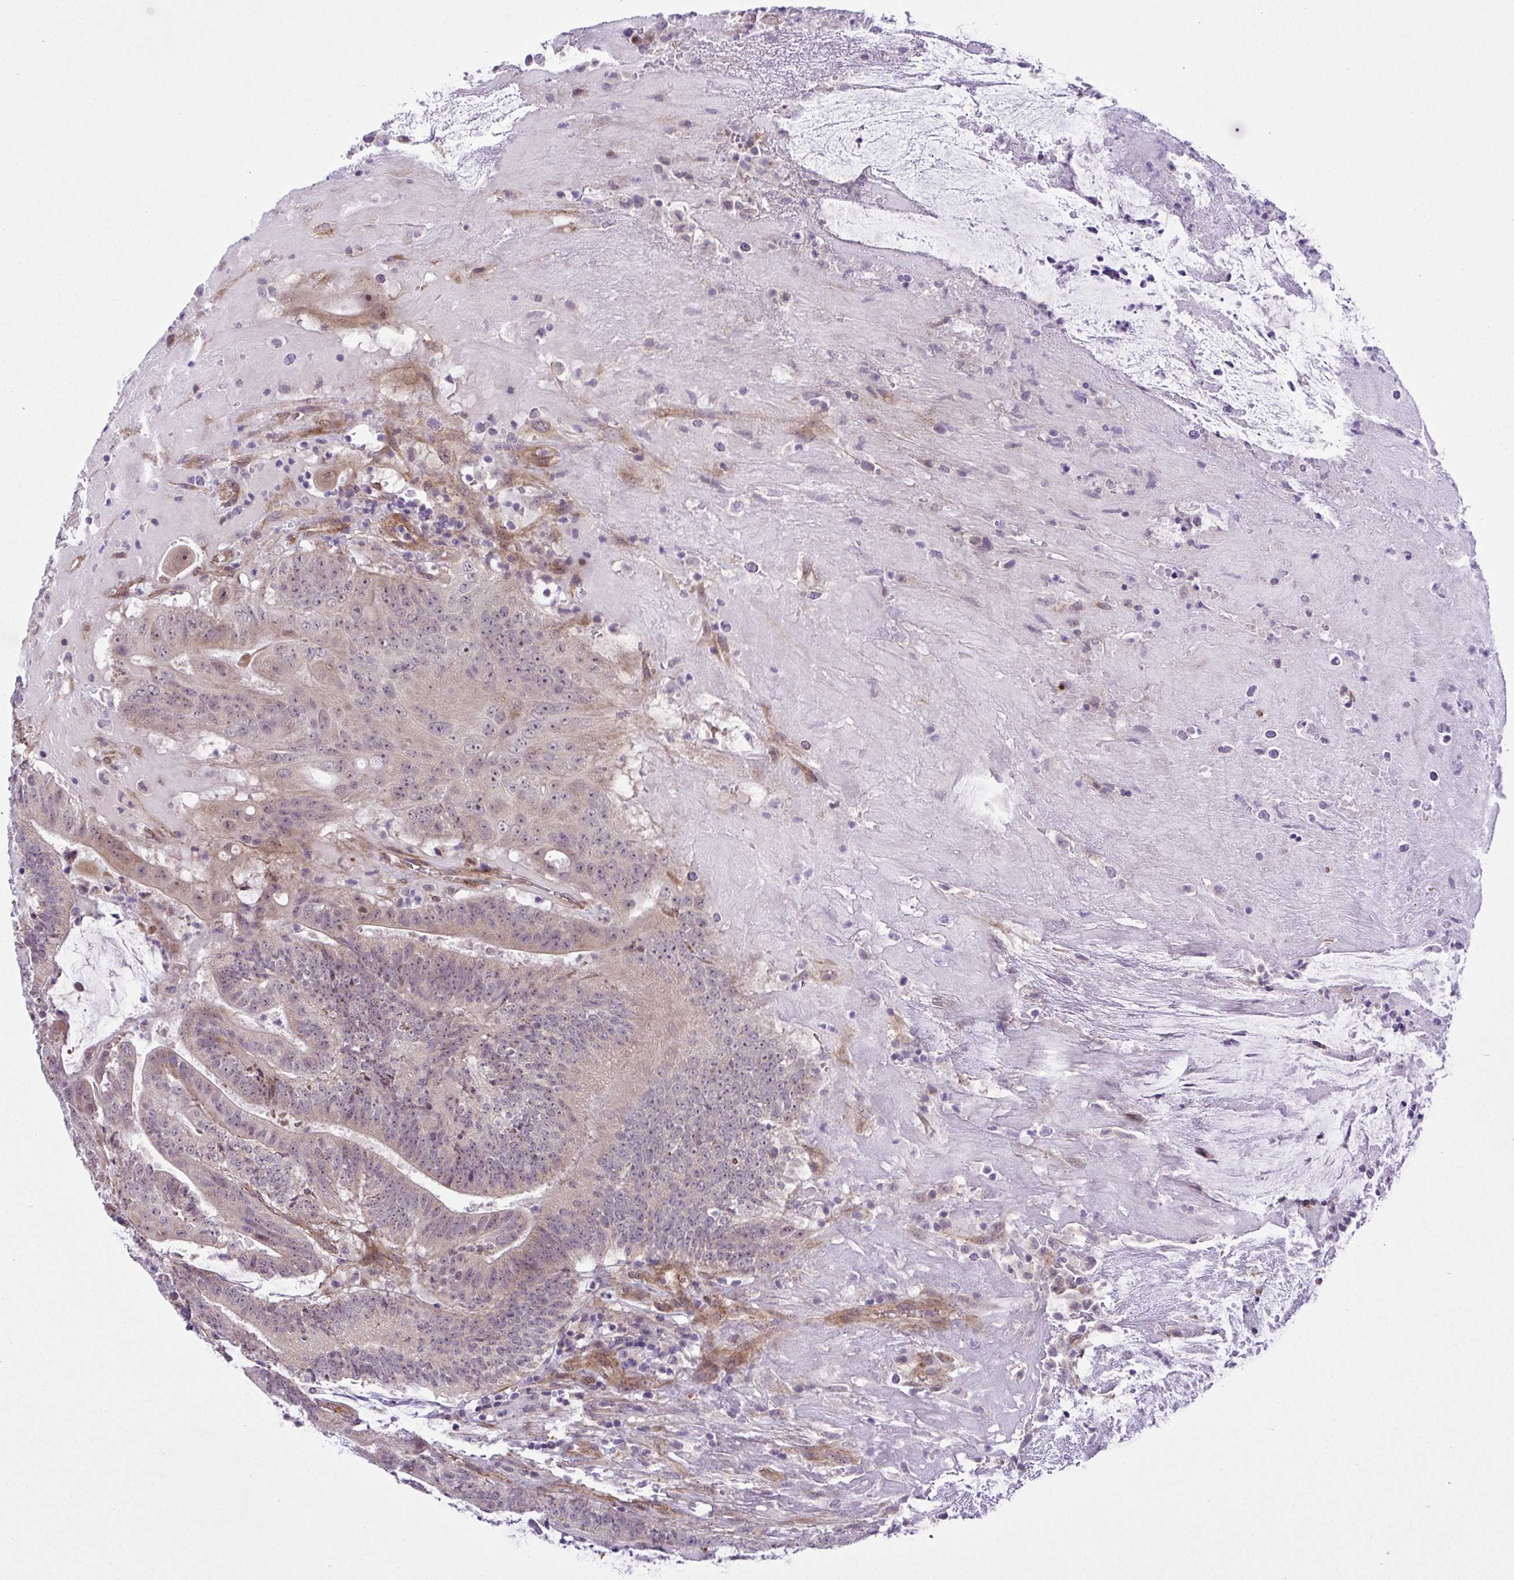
{"staining": {"intensity": "weak", "quantity": "25%-75%", "location": "cytoplasmic/membranous,nuclear"}, "tissue": "colorectal cancer", "cell_type": "Tumor cells", "image_type": "cancer", "snomed": [{"axis": "morphology", "description": "Adenocarcinoma, NOS"}, {"axis": "topography", "description": "Colon"}], "caption": "Immunohistochemical staining of colorectal cancer displays low levels of weak cytoplasmic/membranous and nuclear protein staining in about 25%-75% of tumor cells.", "gene": "RSKR", "patient": {"sex": "female", "age": 43}}